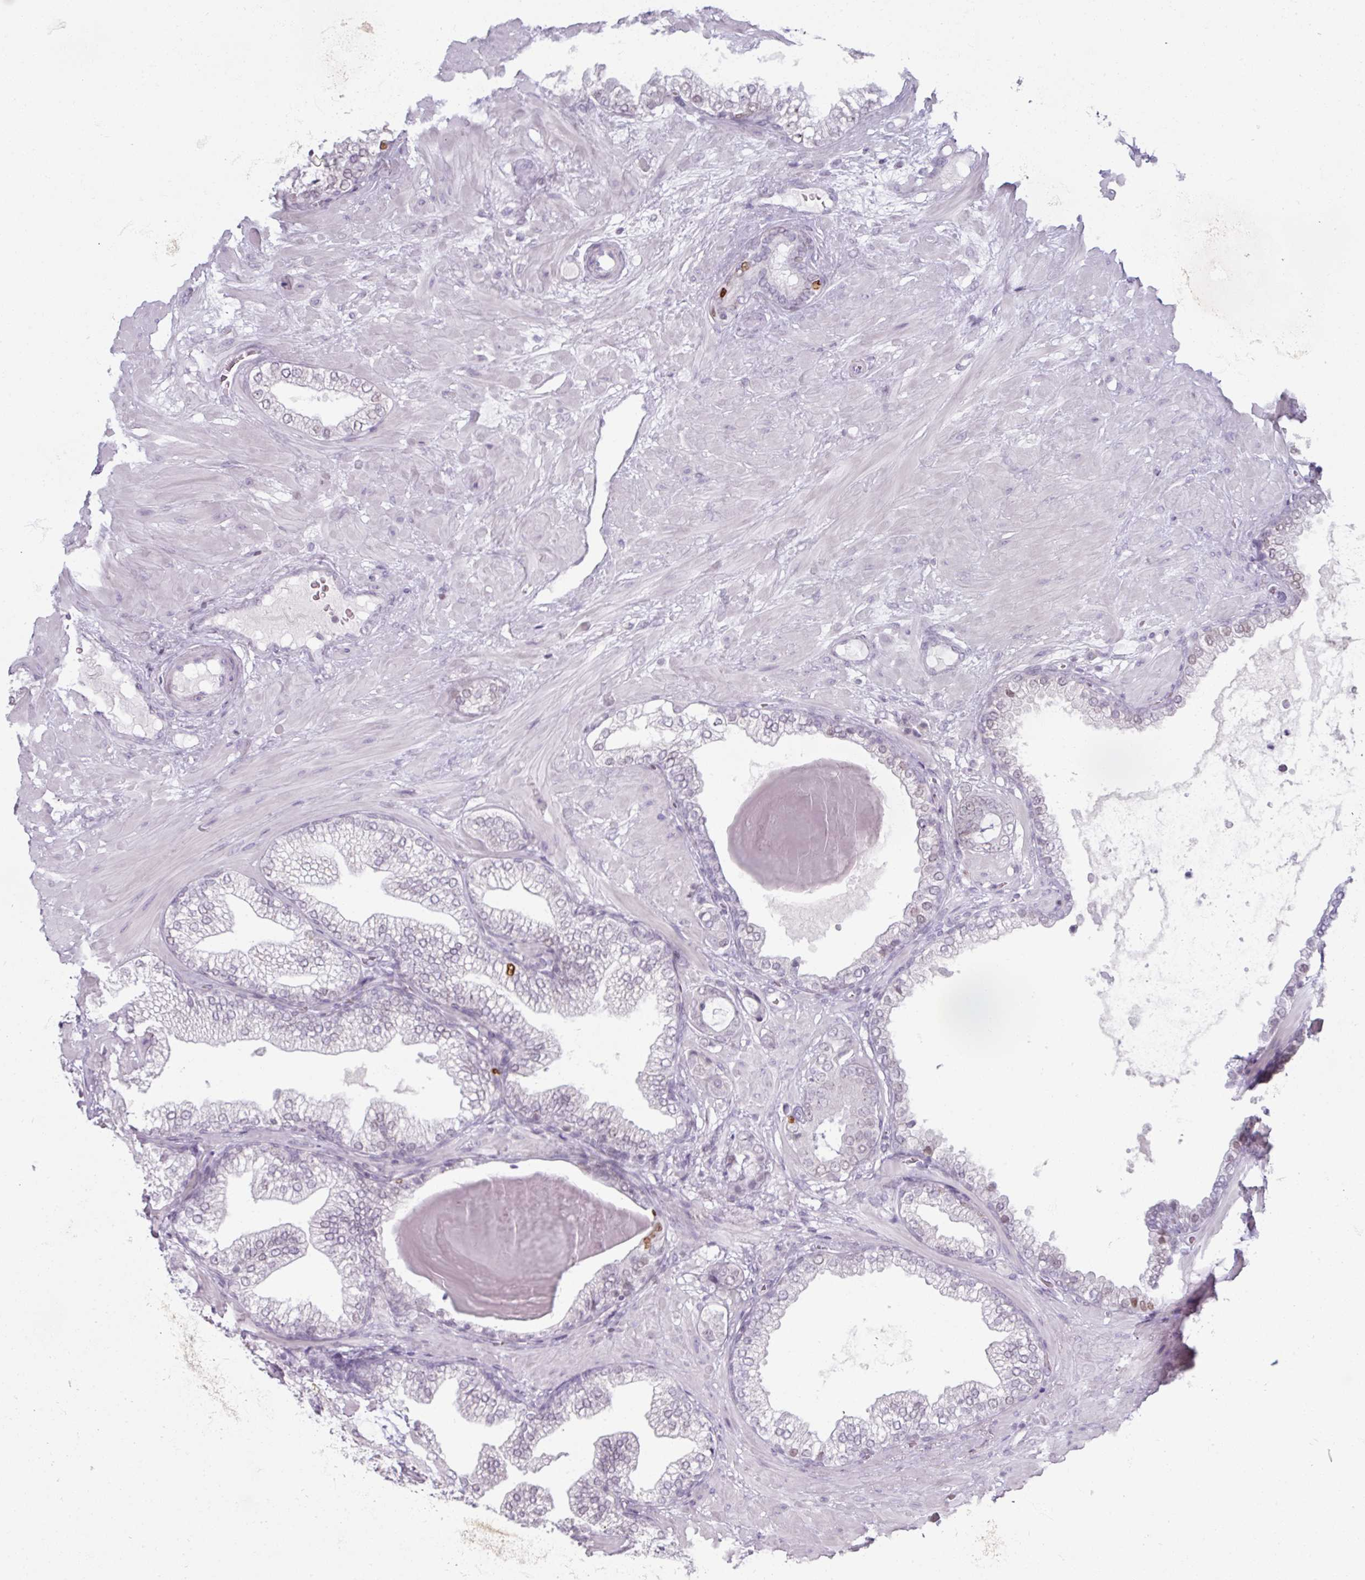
{"staining": {"intensity": "negative", "quantity": "none", "location": "none"}, "tissue": "prostate cancer", "cell_type": "Tumor cells", "image_type": "cancer", "snomed": [{"axis": "morphology", "description": "Adenocarcinoma, Low grade"}, {"axis": "topography", "description": "Prostate"}], "caption": "The immunohistochemistry (IHC) histopathology image has no significant staining in tumor cells of prostate cancer (low-grade adenocarcinoma) tissue.", "gene": "ATAD2", "patient": {"sex": "male", "age": 61}}